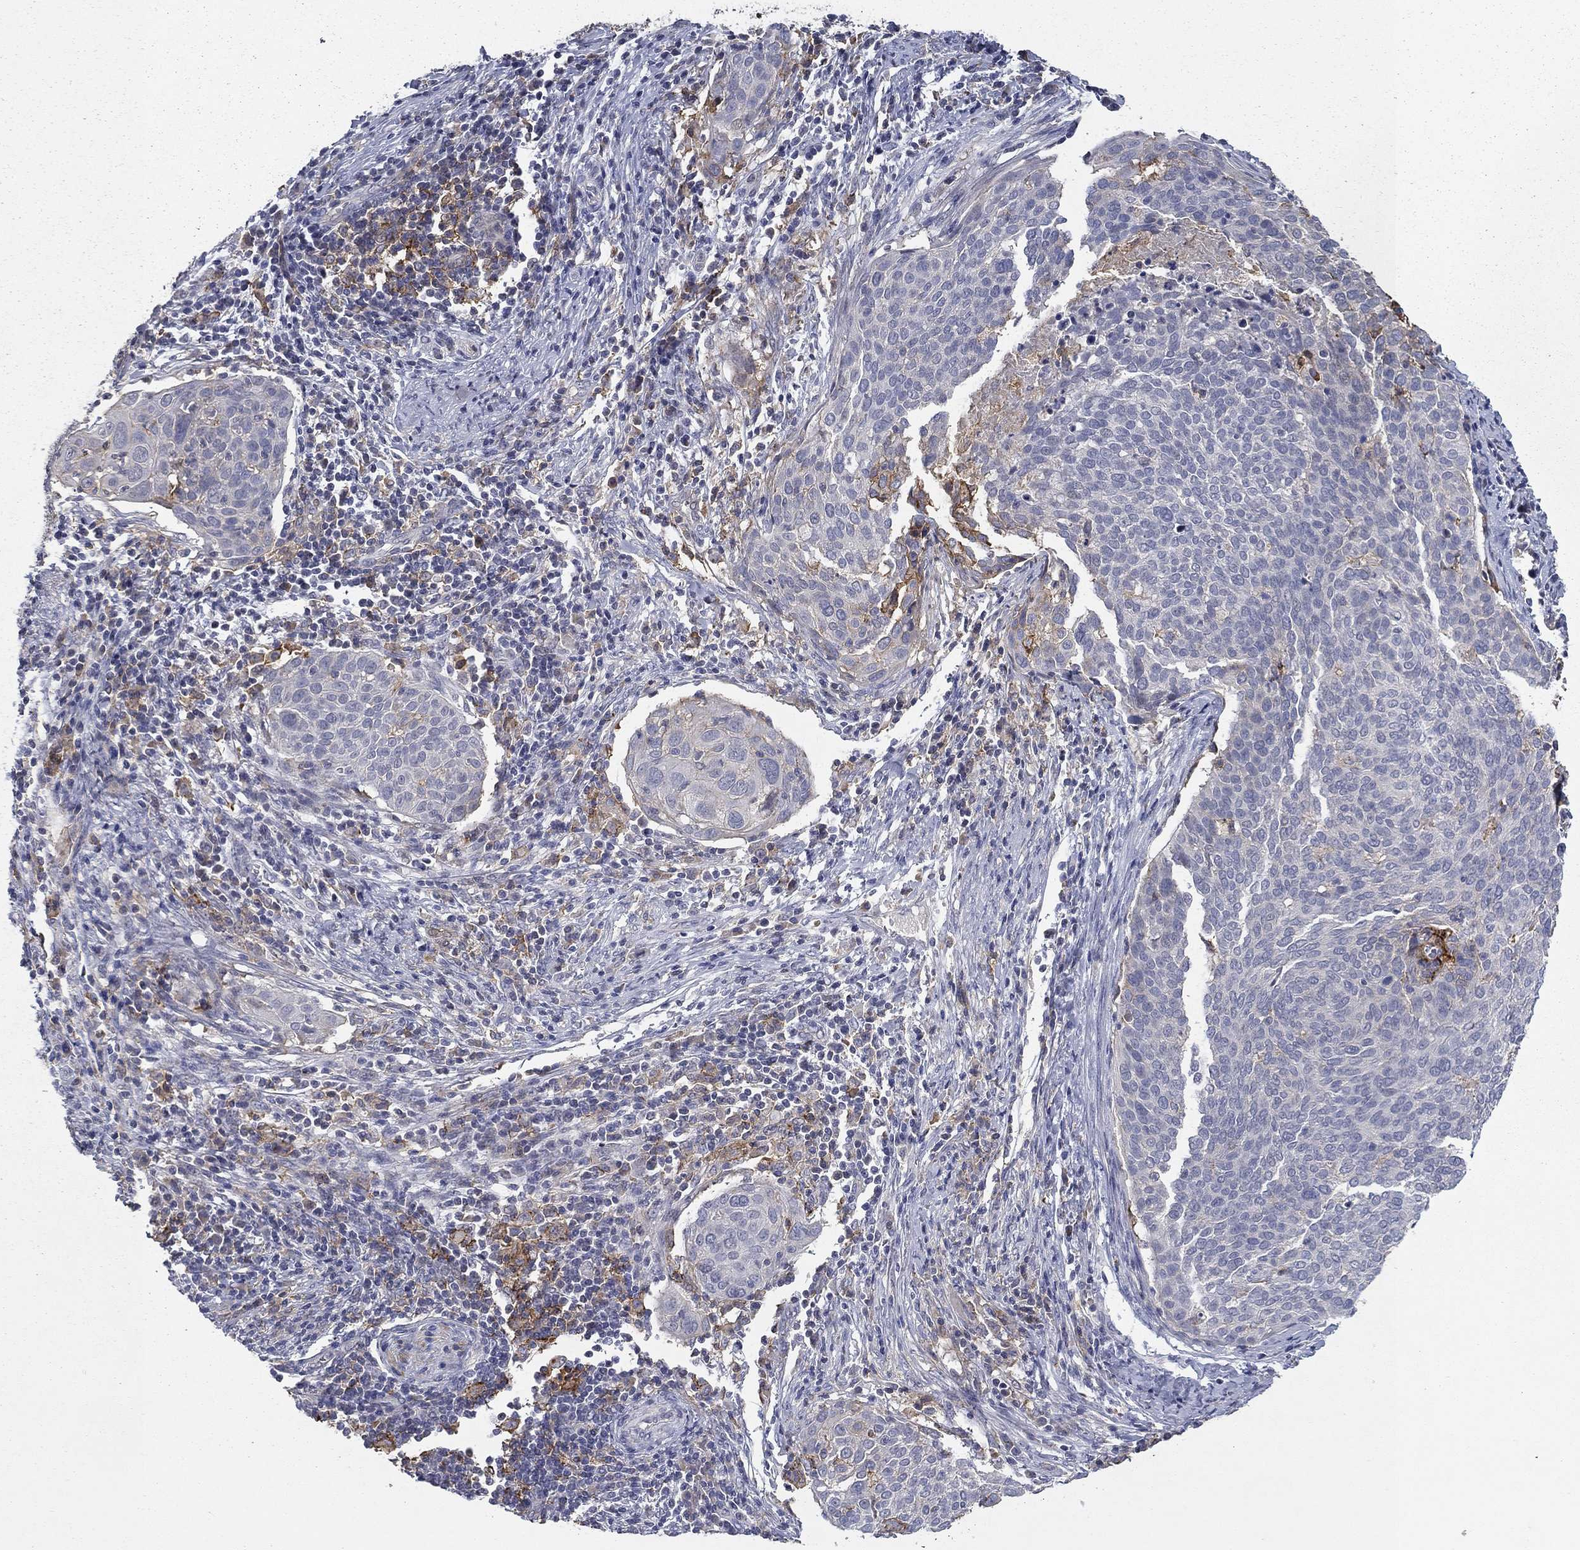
{"staining": {"intensity": "strong", "quantity": ">75%", "location": "cytoplasmic/membranous"}, "tissue": "cervical cancer", "cell_type": "Tumor cells", "image_type": "cancer", "snomed": [{"axis": "morphology", "description": "Squamous cell carcinoma, NOS"}, {"axis": "topography", "description": "Cervix"}], "caption": "Protein expression analysis of cervical squamous cell carcinoma exhibits strong cytoplasmic/membranous expression in about >75% of tumor cells.", "gene": "CD274", "patient": {"sex": "female", "age": 39}}